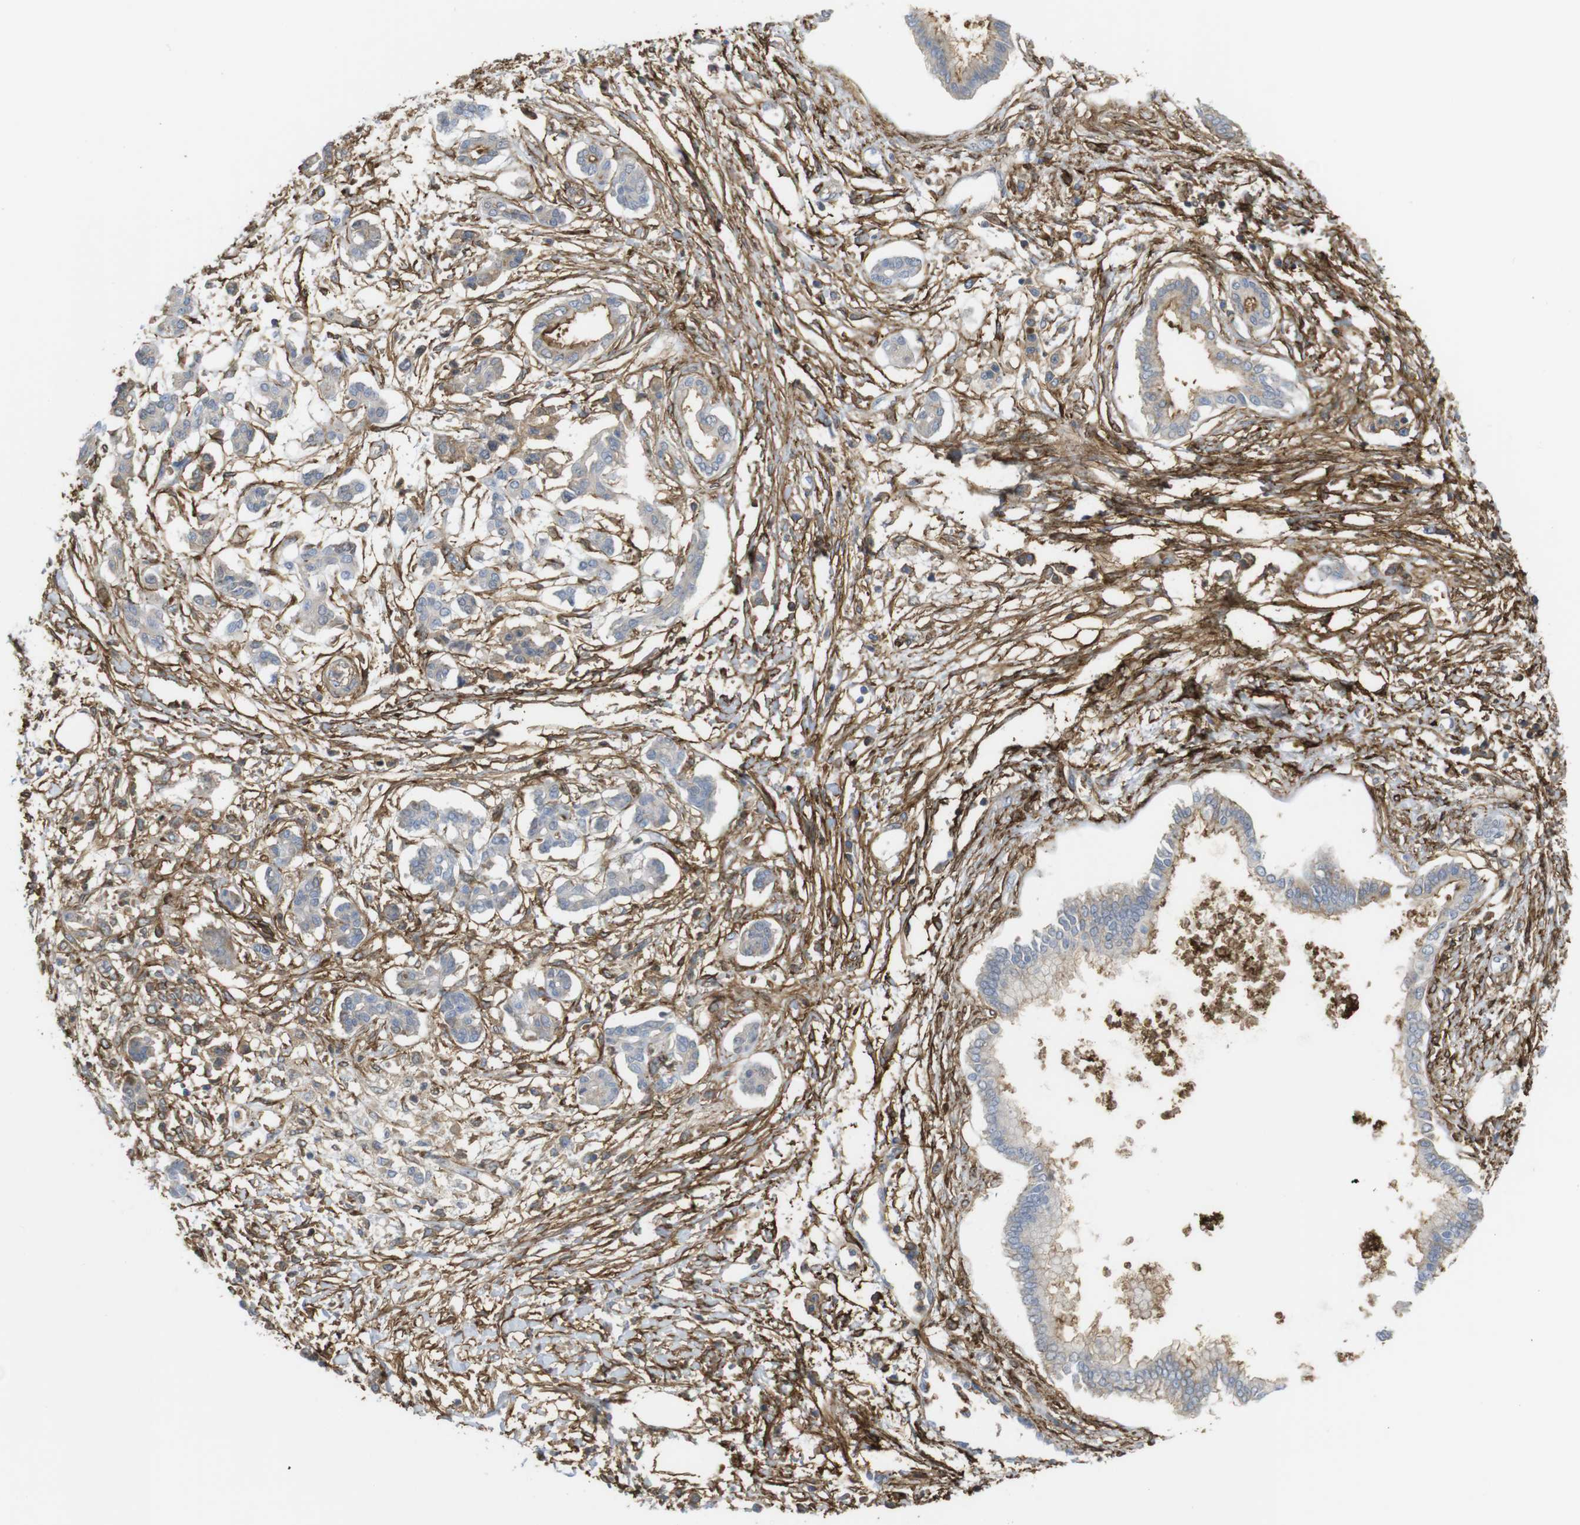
{"staining": {"intensity": "moderate", "quantity": "<25%", "location": "cytoplasmic/membranous"}, "tissue": "pancreatic cancer", "cell_type": "Tumor cells", "image_type": "cancer", "snomed": [{"axis": "morphology", "description": "Adenocarcinoma, NOS"}, {"axis": "topography", "description": "Pancreas"}], "caption": "IHC of pancreatic adenocarcinoma shows low levels of moderate cytoplasmic/membranous staining in about <25% of tumor cells. The staining was performed using DAB (3,3'-diaminobenzidine) to visualize the protein expression in brown, while the nuclei were stained in blue with hematoxylin (Magnification: 20x).", "gene": "CYBRD1", "patient": {"sex": "male", "age": 56}}